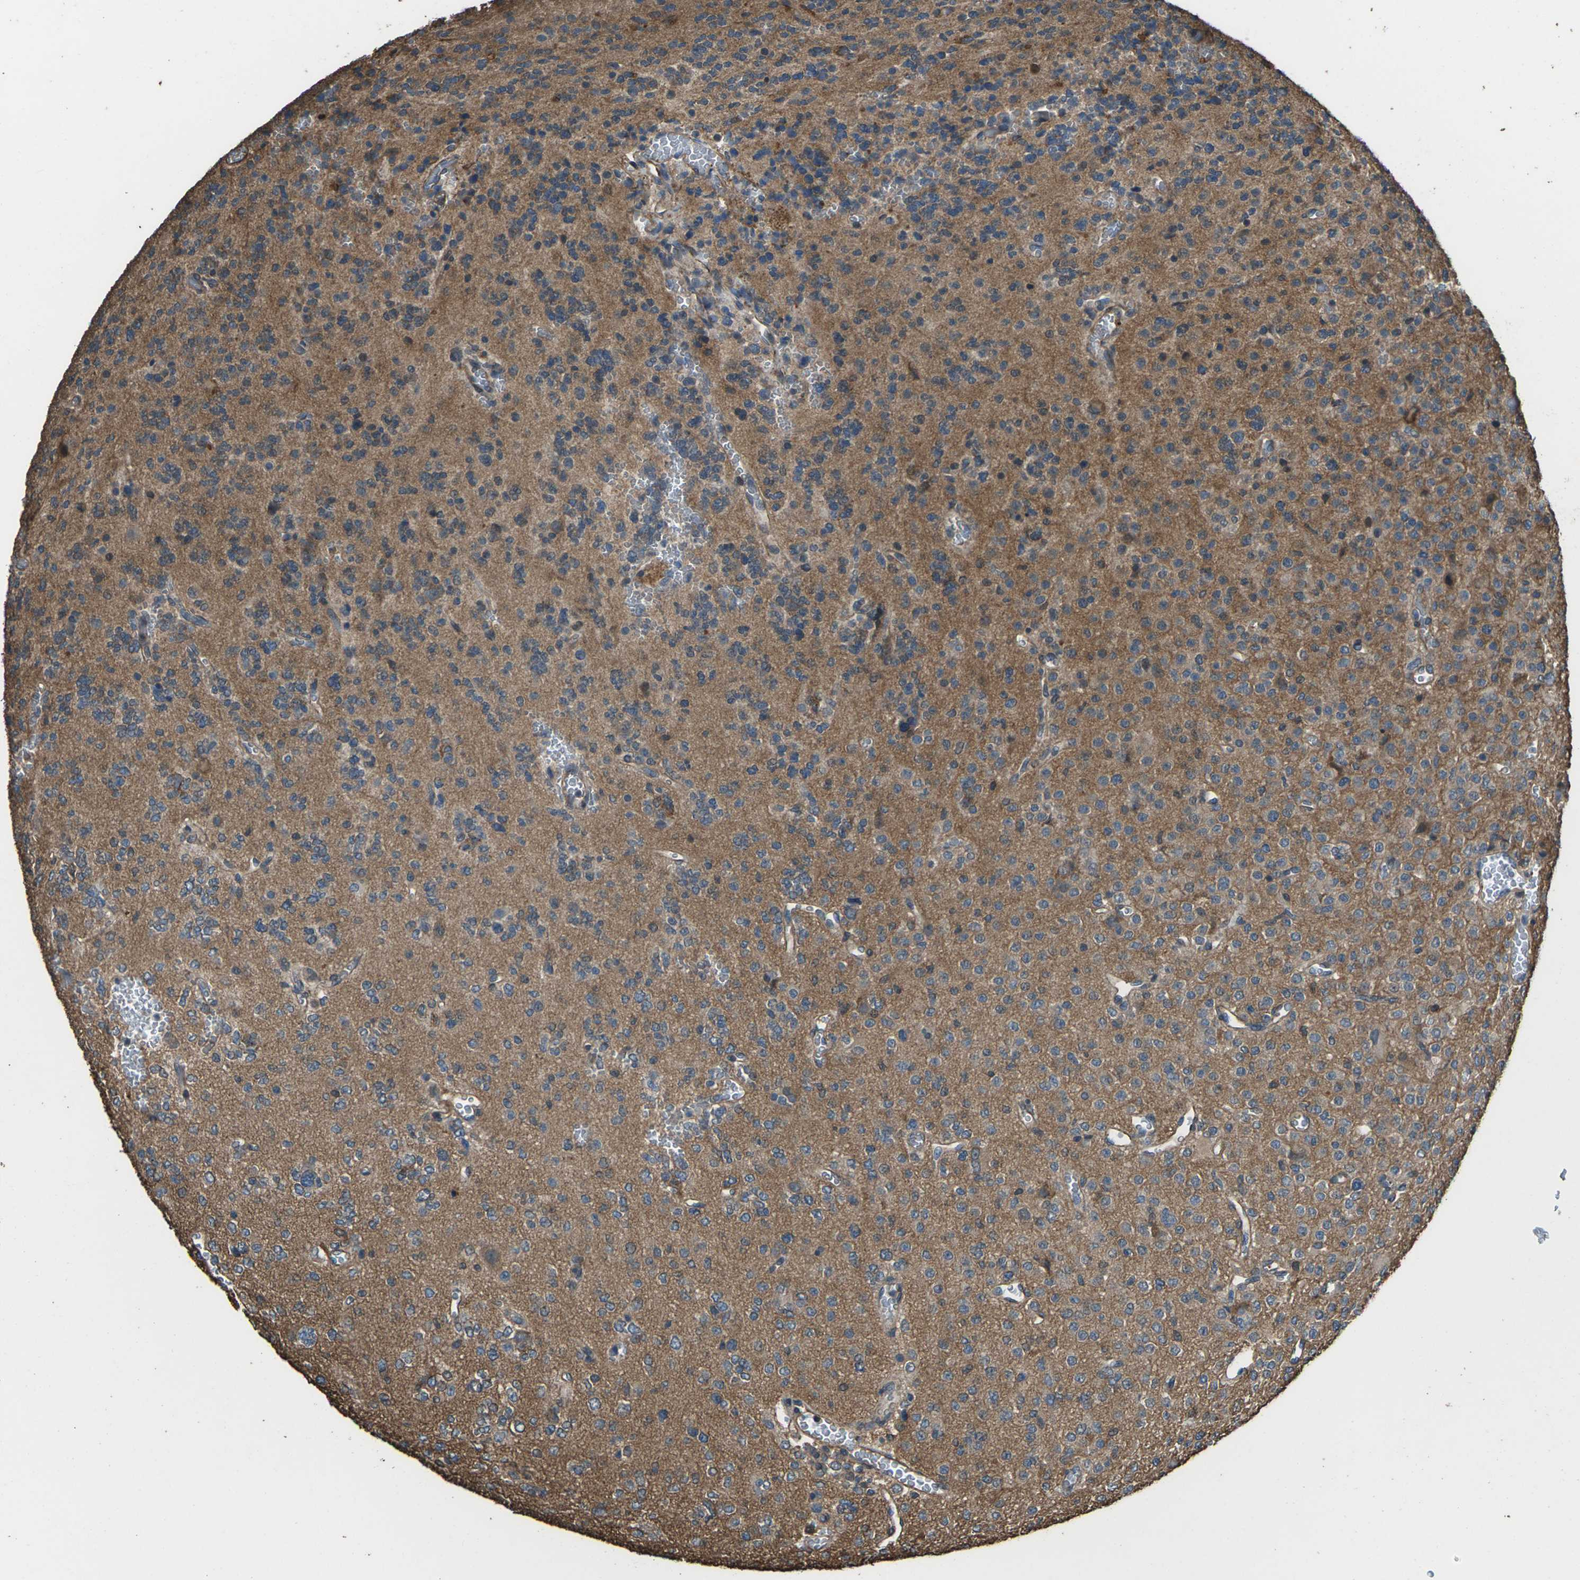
{"staining": {"intensity": "moderate", "quantity": ">75%", "location": "cytoplasmic/membranous"}, "tissue": "glioma", "cell_type": "Tumor cells", "image_type": "cancer", "snomed": [{"axis": "morphology", "description": "Glioma, malignant, Low grade"}, {"axis": "topography", "description": "Brain"}], "caption": "A micrograph of glioma stained for a protein reveals moderate cytoplasmic/membranous brown staining in tumor cells. The staining was performed using DAB to visualize the protein expression in brown, while the nuclei were stained in blue with hematoxylin (Magnification: 20x).", "gene": "DHPS", "patient": {"sex": "male", "age": 38}}